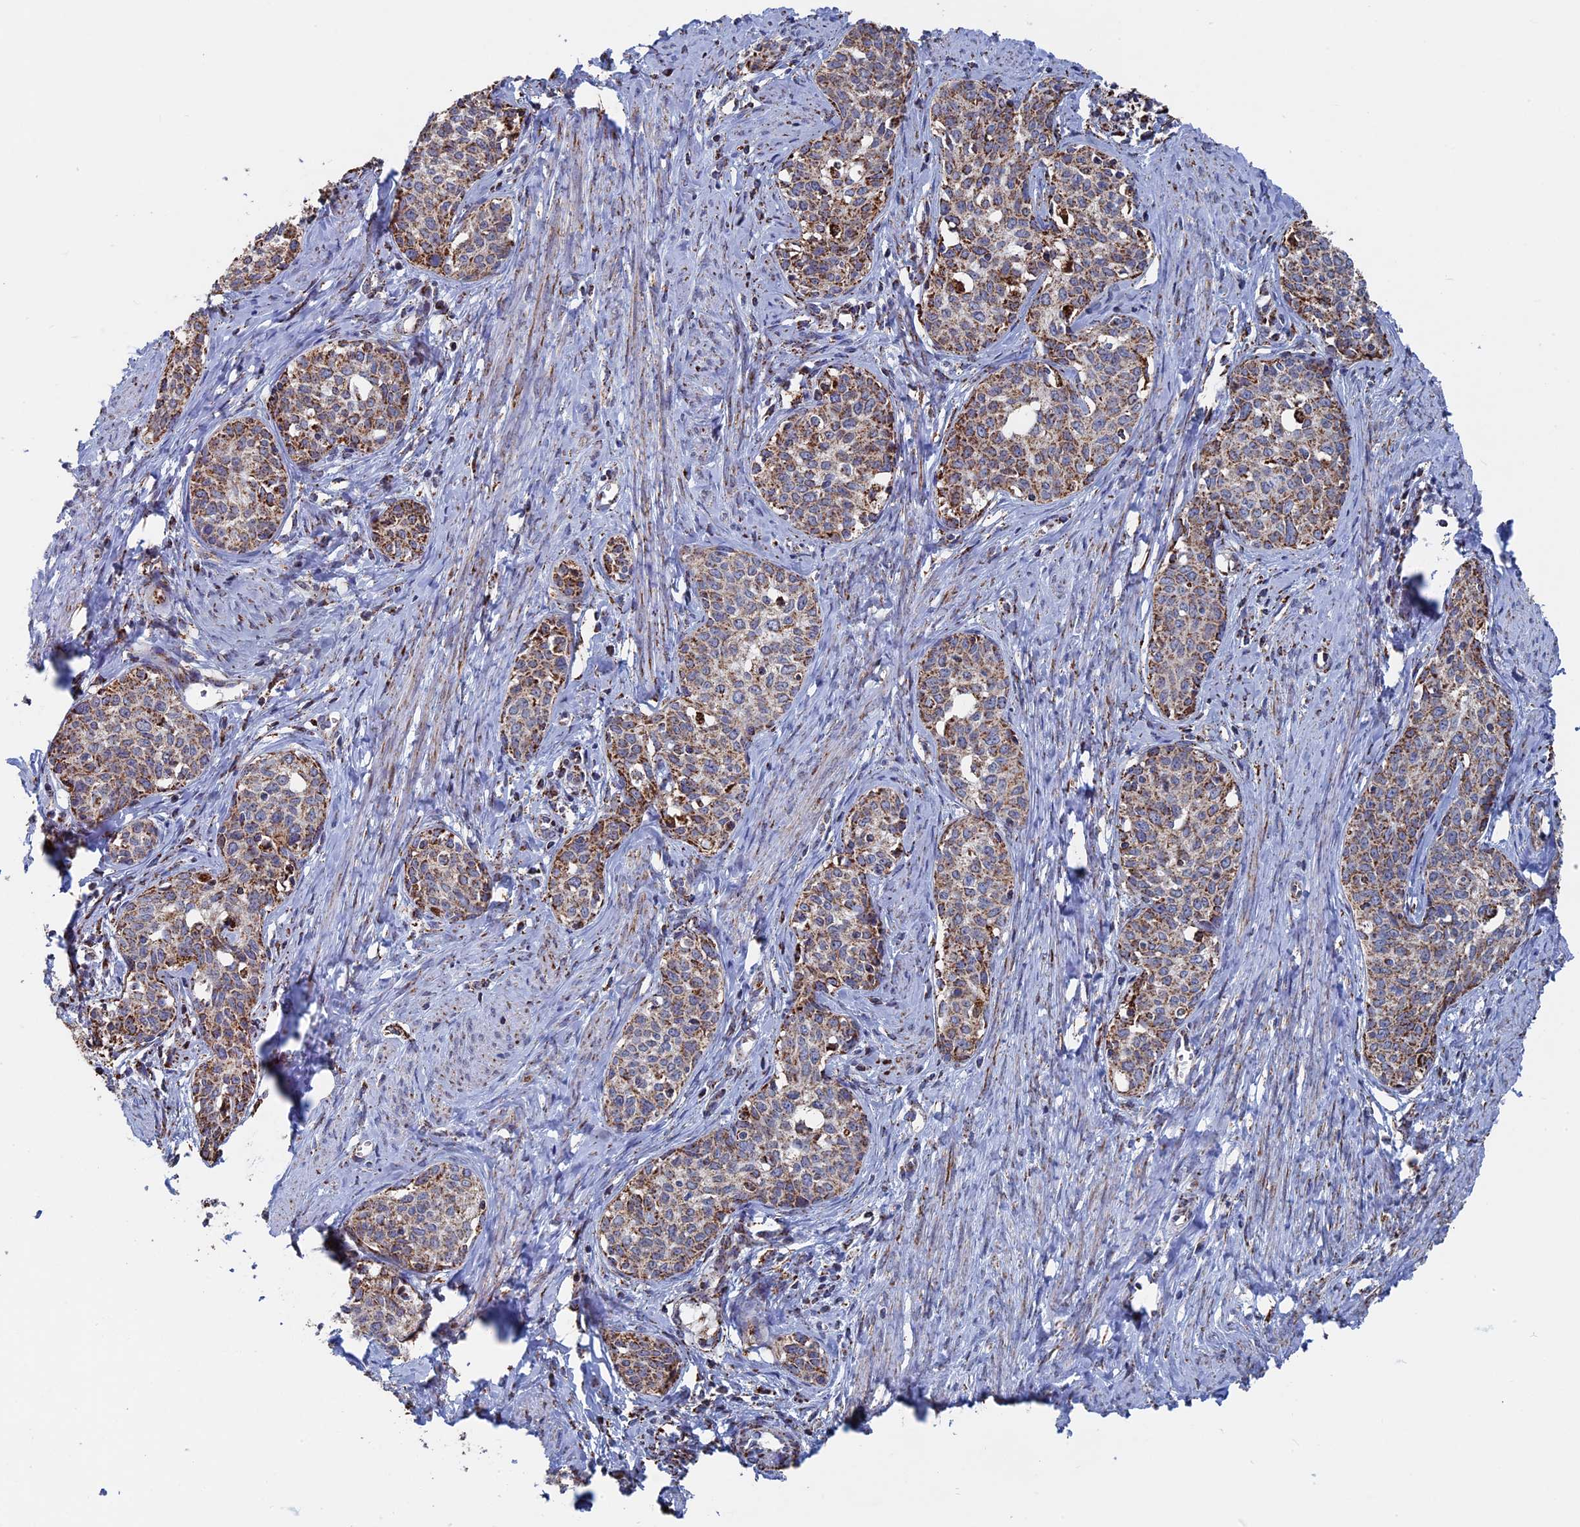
{"staining": {"intensity": "moderate", "quantity": "25%-75%", "location": "cytoplasmic/membranous"}, "tissue": "cervical cancer", "cell_type": "Tumor cells", "image_type": "cancer", "snomed": [{"axis": "morphology", "description": "Squamous cell carcinoma, NOS"}, {"axis": "topography", "description": "Cervix"}], "caption": "Immunohistochemistry (IHC) (DAB (3,3'-diaminobenzidine)) staining of cervical cancer (squamous cell carcinoma) displays moderate cytoplasmic/membranous protein staining in about 25%-75% of tumor cells.", "gene": "SEC24D", "patient": {"sex": "female", "age": 52}}